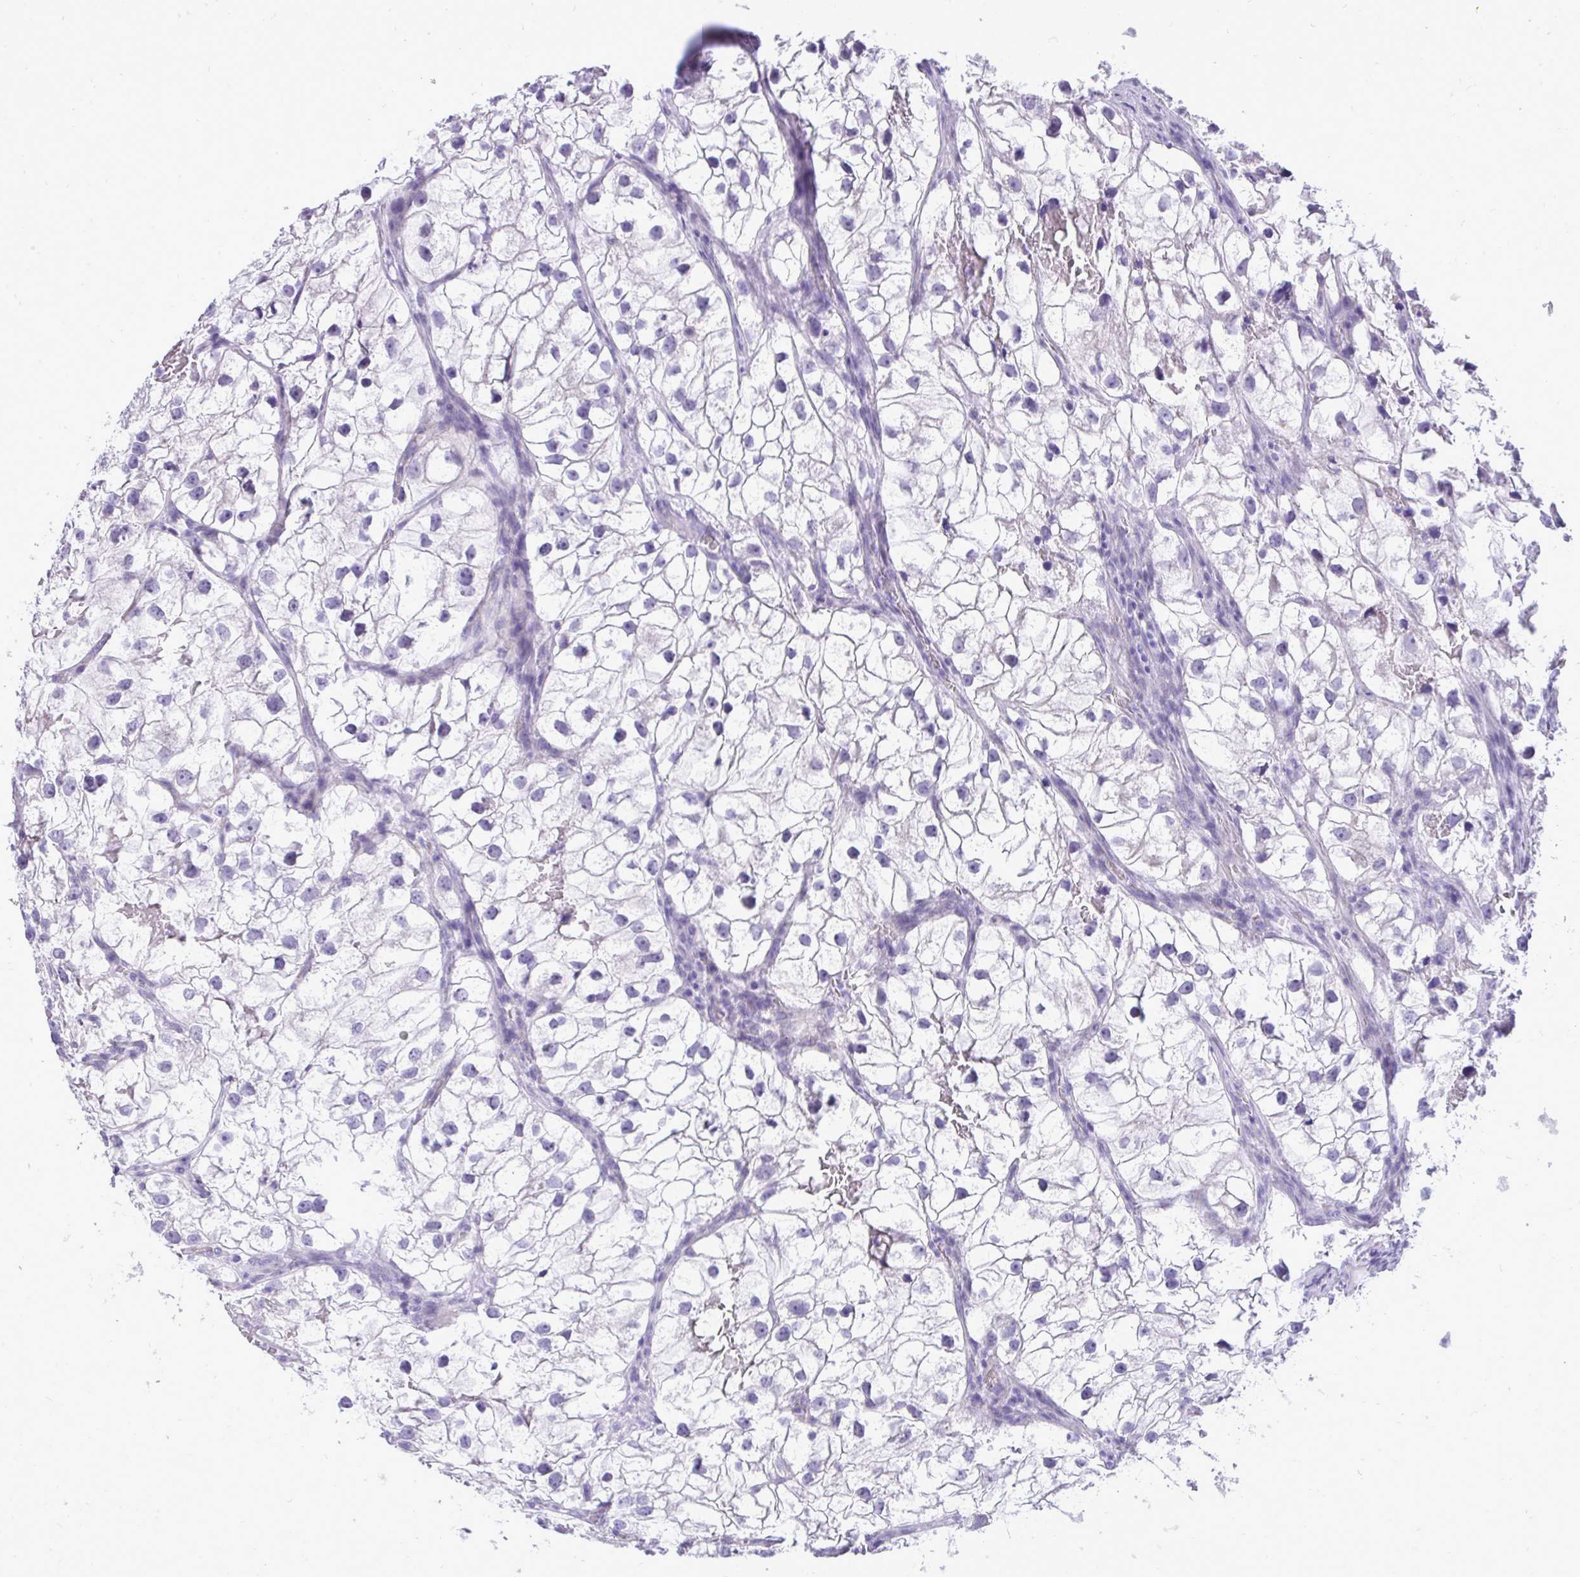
{"staining": {"intensity": "negative", "quantity": "none", "location": "none"}, "tissue": "renal cancer", "cell_type": "Tumor cells", "image_type": "cancer", "snomed": [{"axis": "morphology", "description": "Adenocarcinoma, NOS"}, {"axis": "topography", "description": "Kidney"}], "caption": "Immunohistochemical staining of human renal cancer (adenocarcinoma) shows no significant staining in tumor cells. (Stains: DAB (3,3'-diaminobenzidine) IHC with hematoxylin counter stain, Microscopy: brightfield microscopy at high magnification).", "gene": "PRM2", "patient": {"sex": "male", "age": 59}}